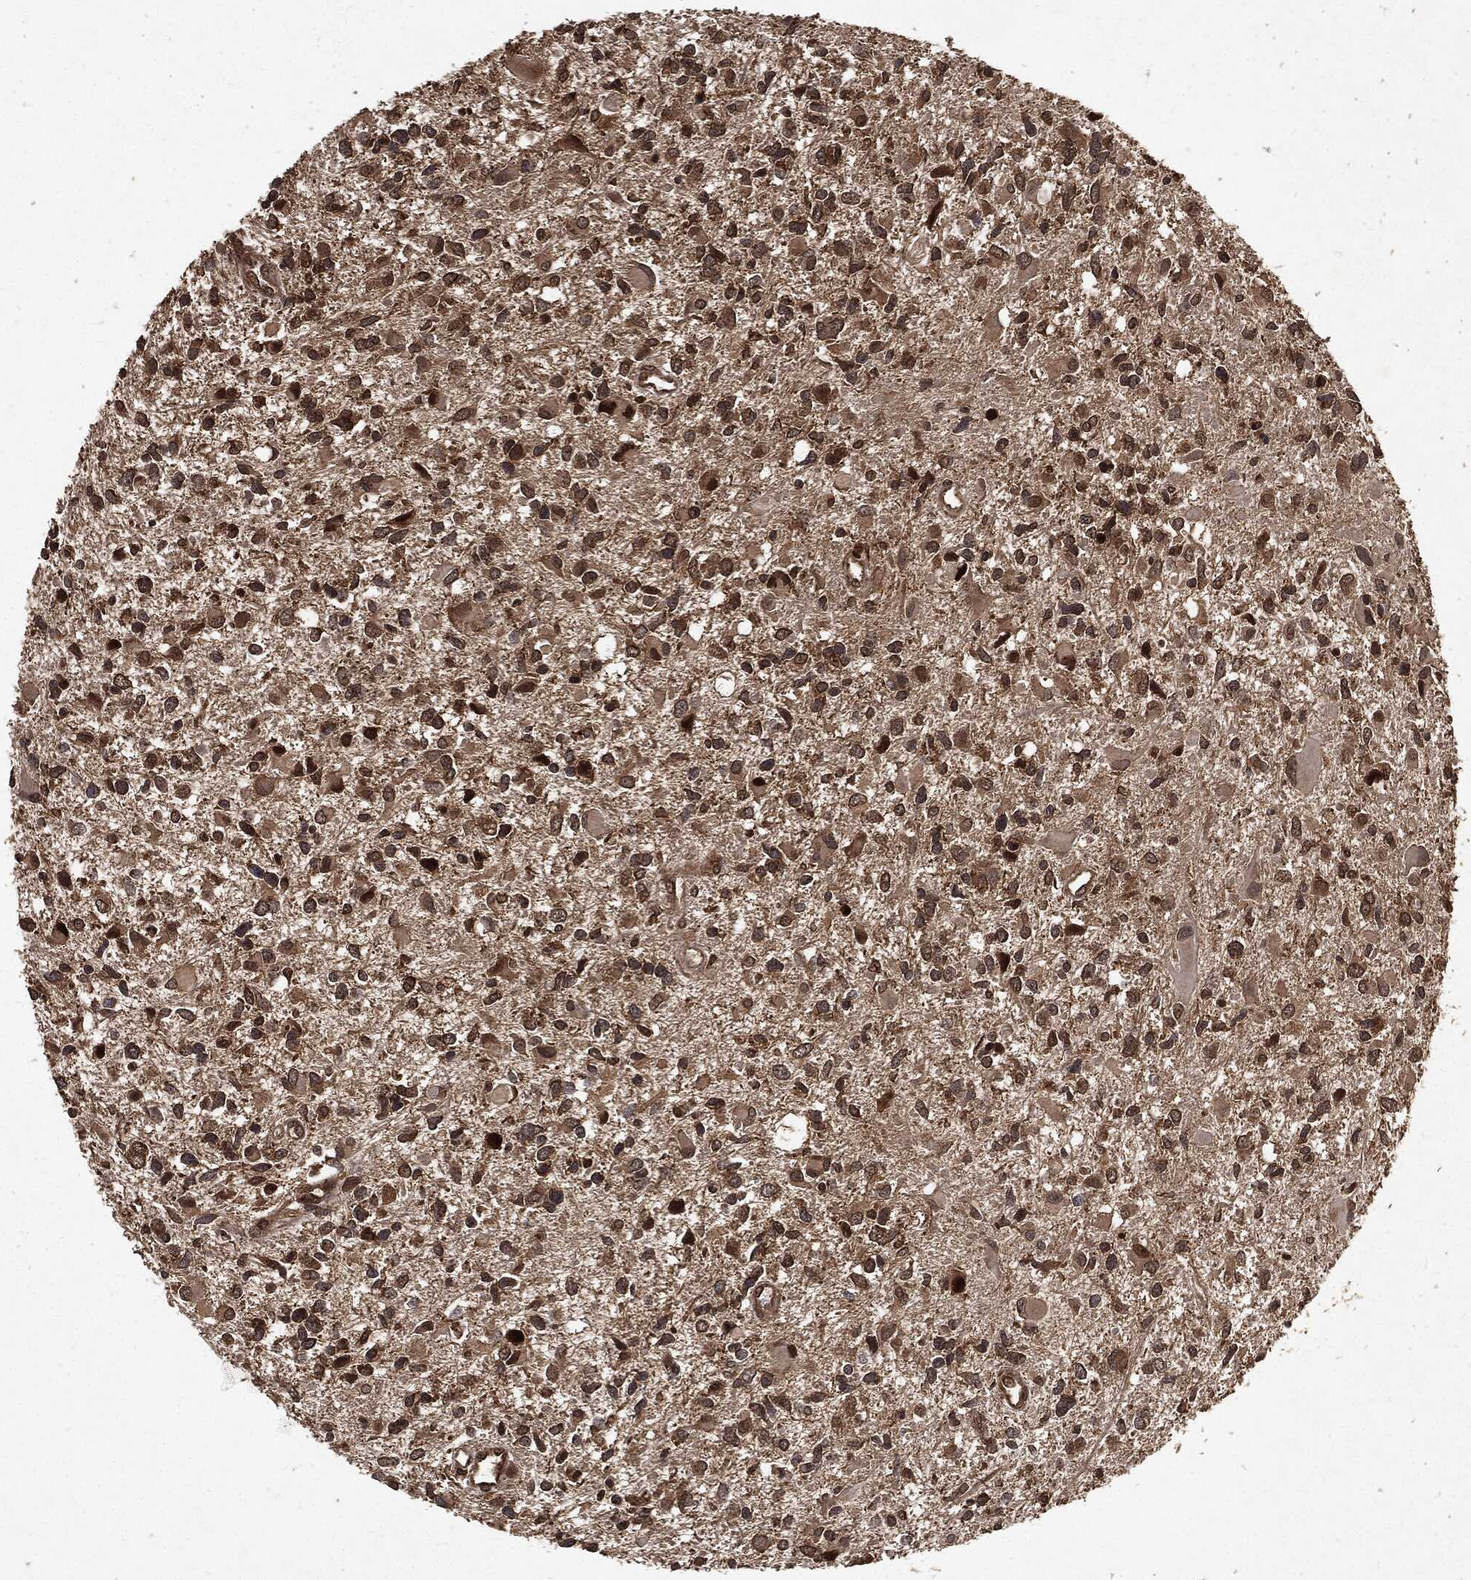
{"staining": {"intensity": "strong", "quantity": ">75%", "location": "cytoplasmic/membranous,nuclear"}, "tissue": "glioma", "cell_type": "Tumor cells", "image_type": "cancer", "snomed": [{"axis": "morphology", "description": "Glioma, malignant, Low grade"}, {"axis": "topography", "description": "Brain"}], "caption": "A high-resolution histopathology image shows IHC staining of malignant low-grade glioma, which shows strong cytoplasmic/membranous and nuclear expression in approximately >75% of tumor cells.", "gene": "ZNF226", "patient": {"sex": "female", "age": 32}}